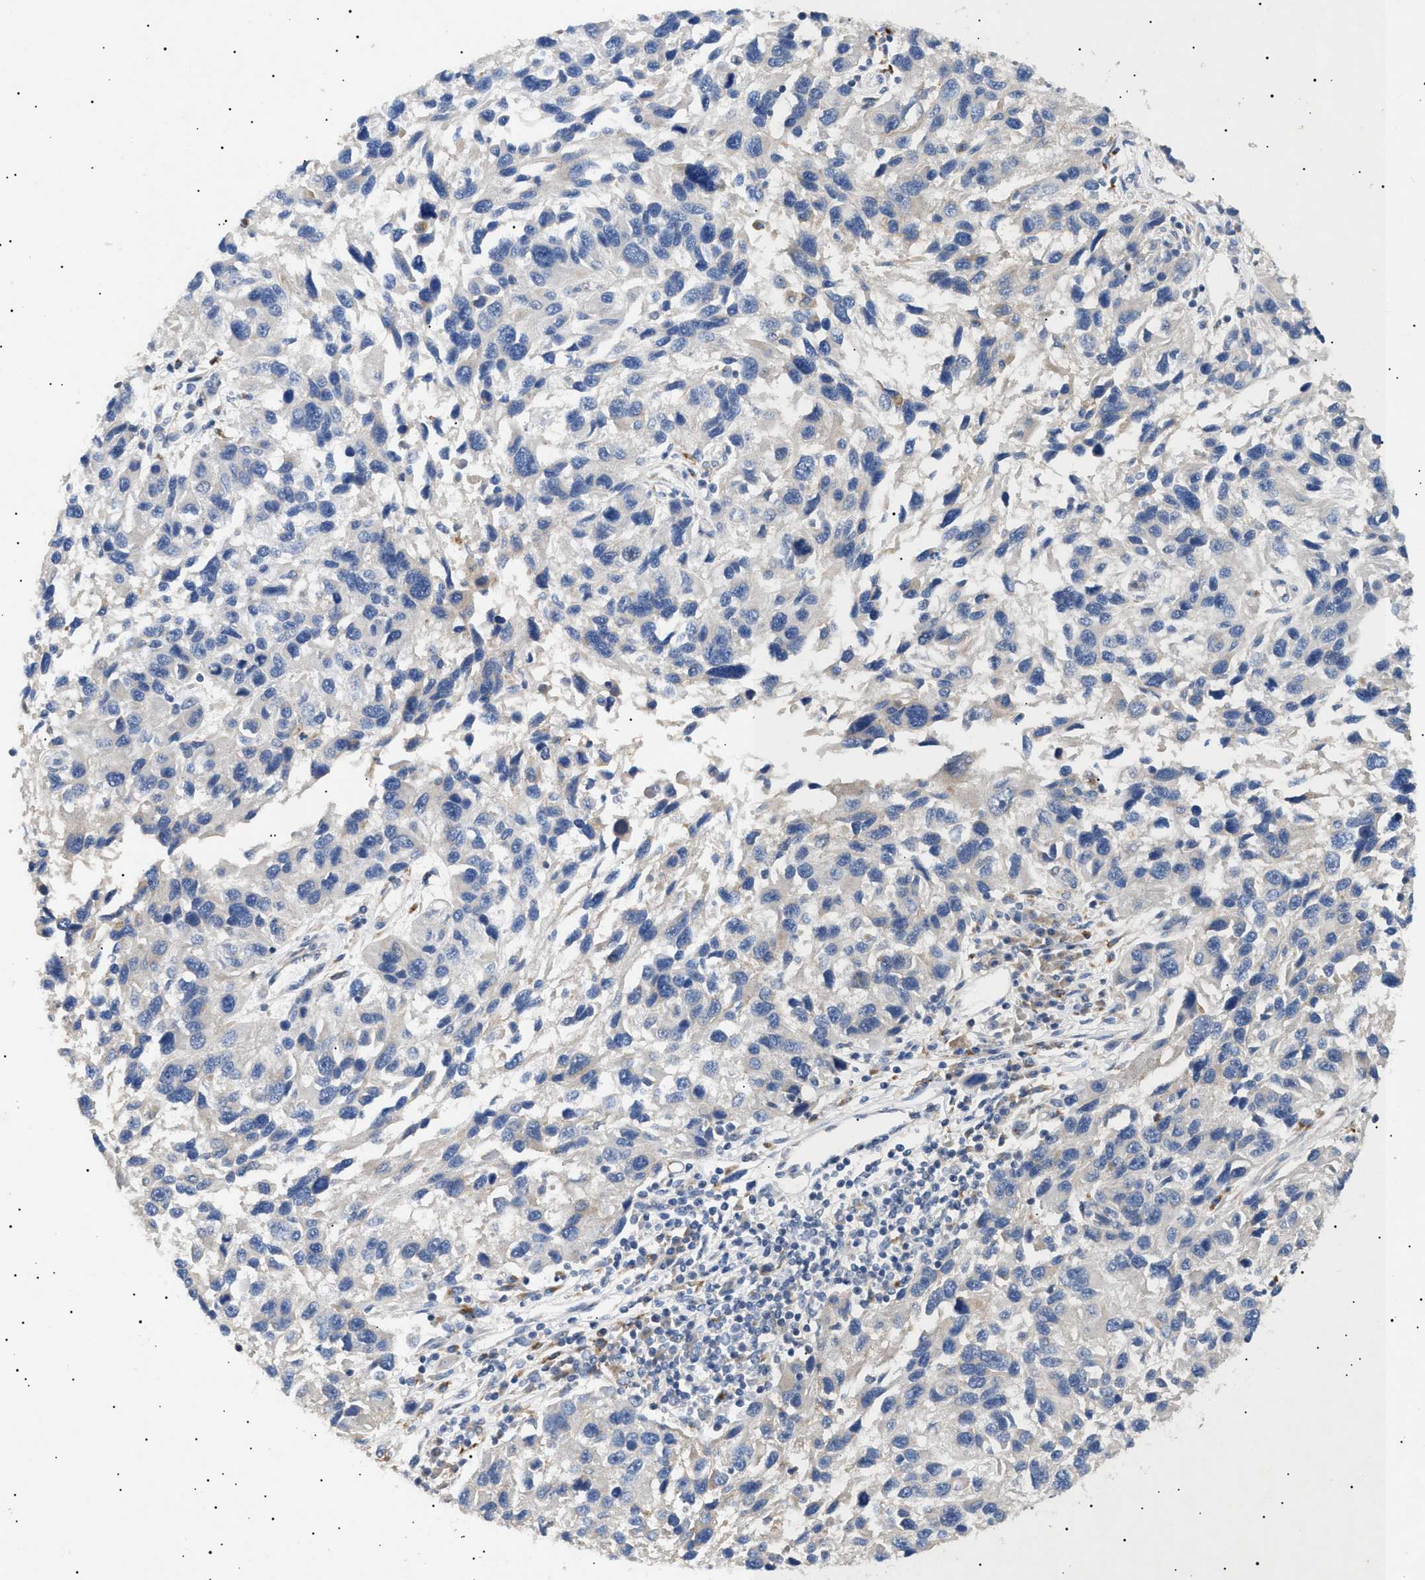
{"staining": {"intensity": "negative", "quantity": "none", "location": "none"}, "tissue": "melanoma", "cell_type": "Tumor cells", "image_type": "cancer", "snomed": [{"axis": "morphology", "description": "Malignant melanoma, NOS"}, {"axis": "topography", "description": "Skin"}], "caption": "Histopathology image shows no significant protein positivity in tumor cells of malignant melanoma. (DAB (3,3'-diaminobenzidine) immunohistochemistry (IHC) visualized using brightfield microscopy, high magnification).", "gene": "SIRT5", "patient": {"sex": "male", "age": 53}}